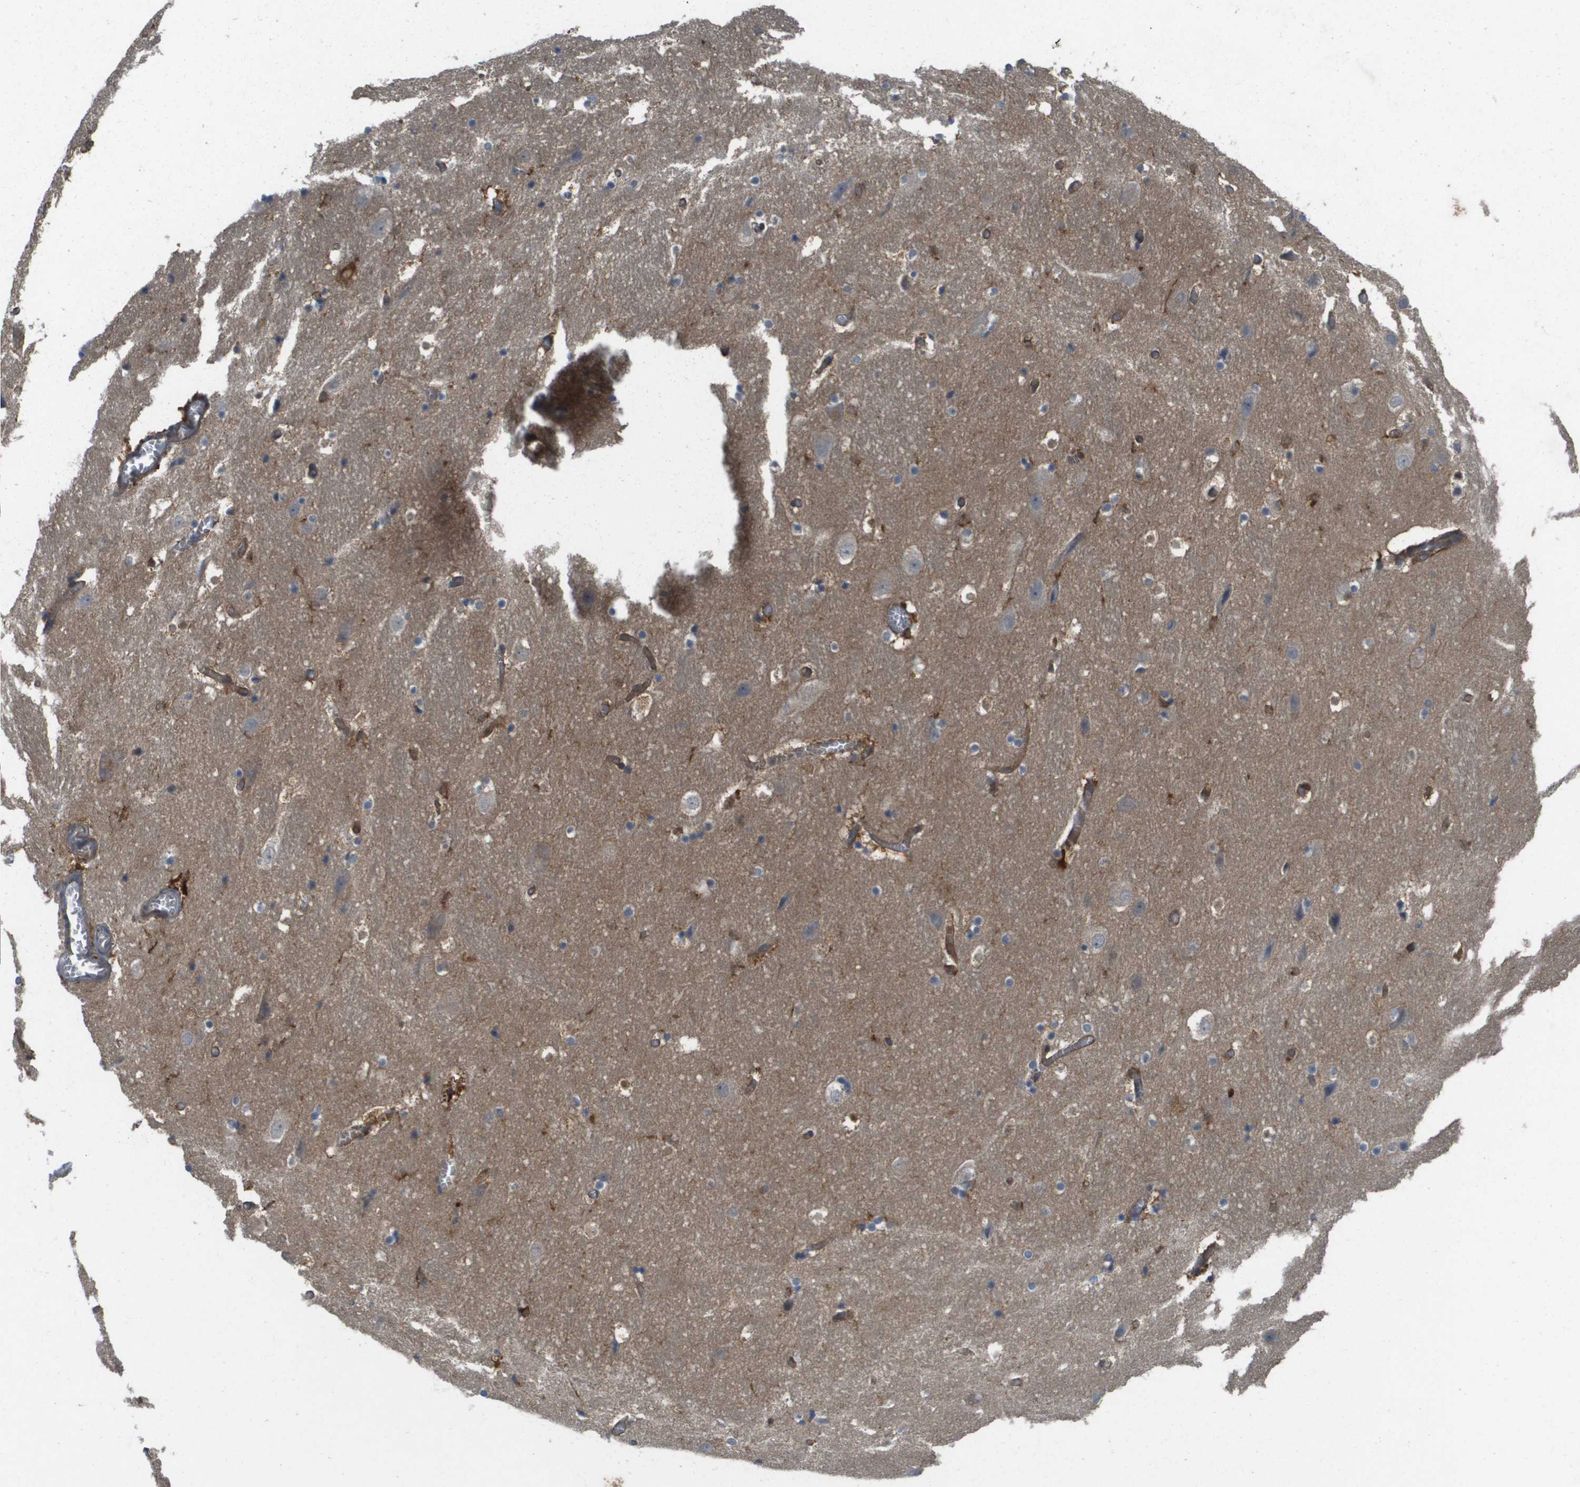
{"staining": {"intensity": "weak", "quantity": "<25%", "location": "cytoplasmic/membranous"}, "tissue": "hippocampus", "cell_type": "Glial cells", "image_type": "normal", "snomed": [{"axis": "morphology", "description": "Normal tissue, NOS"}, {"axis": "topography", "description": "Hippocampus"}], "caption": "An IHC histopathology image of normal hippocampus is shown. There is no staining in glial cells of hippocampus.", "gene": "PALD1", "patient": {"sex": "male", "age": 45}}